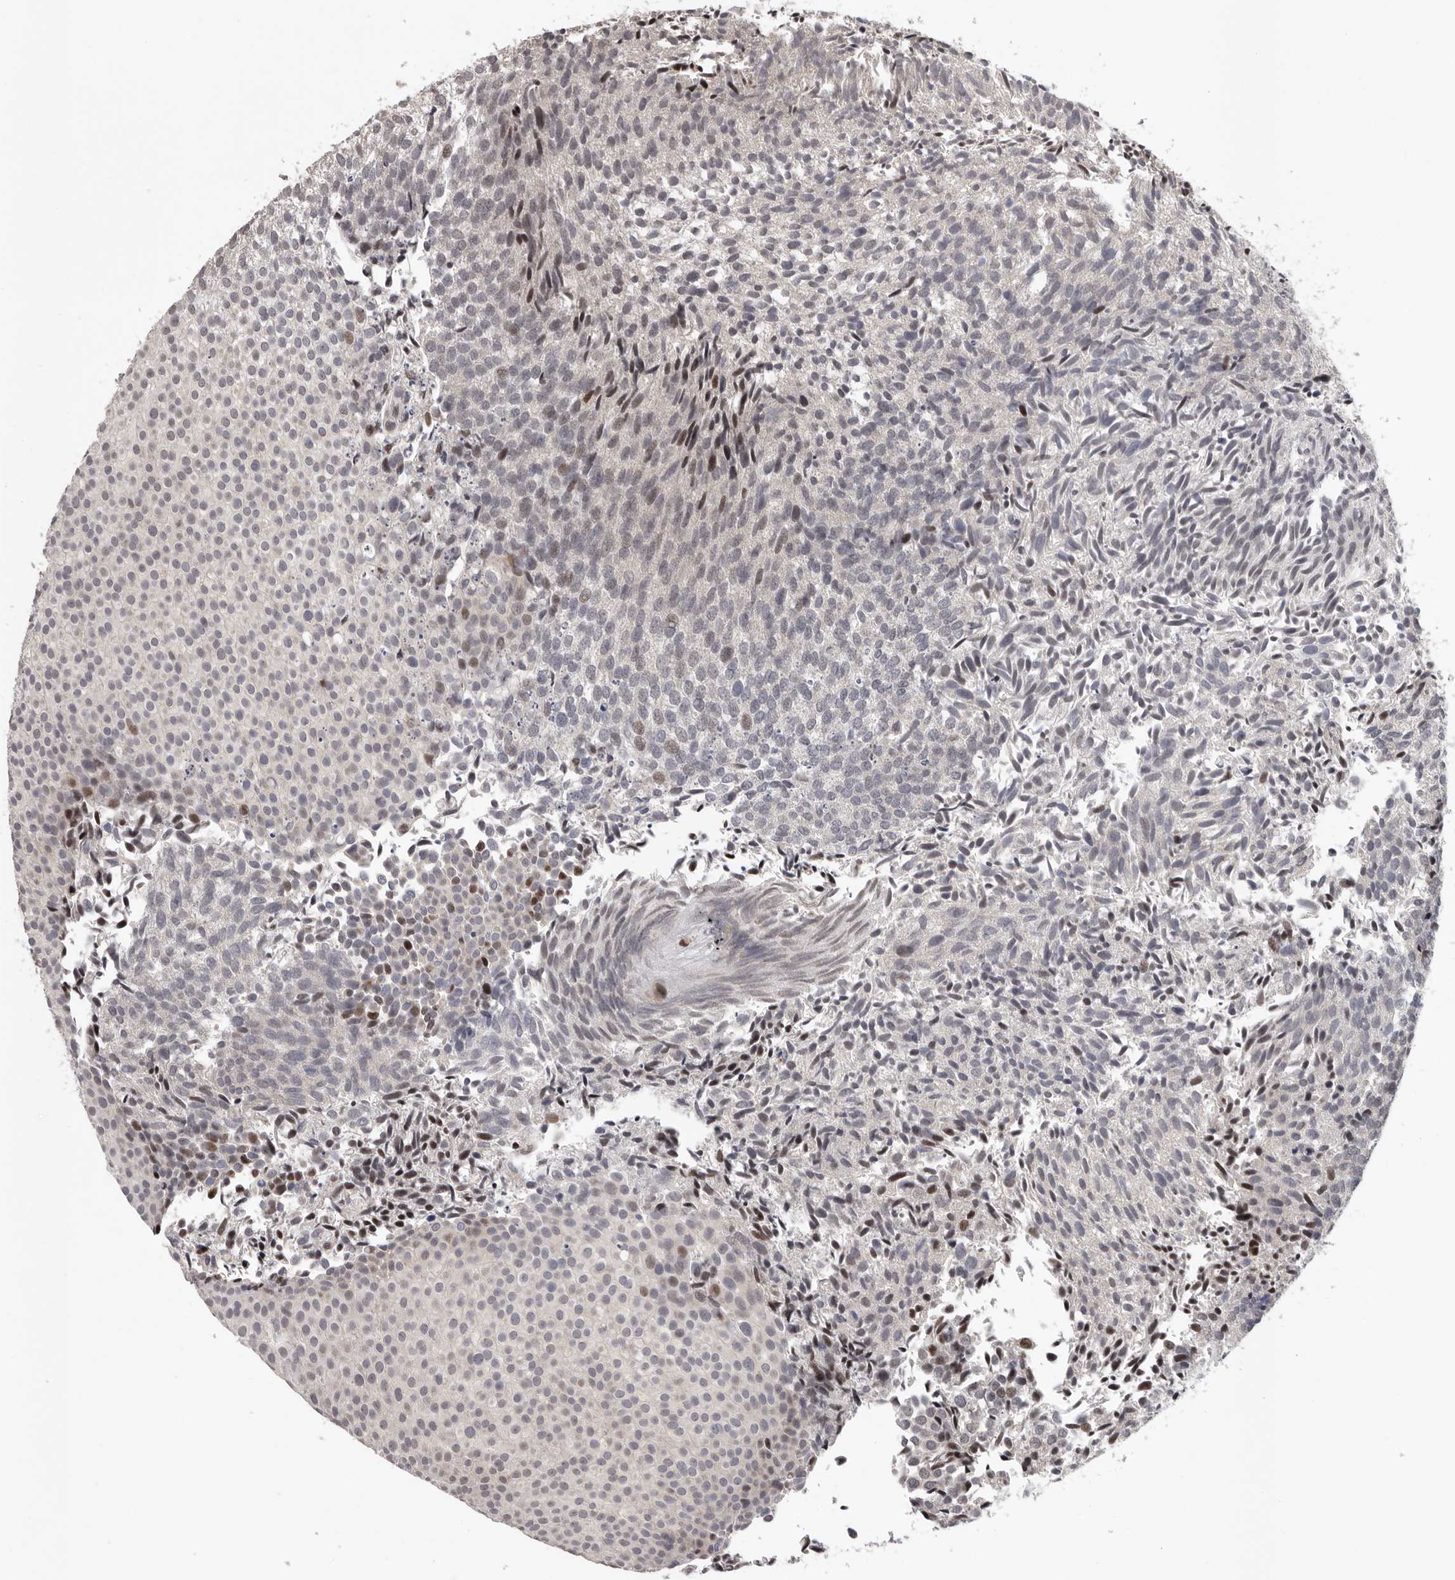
{"staining": {"intensity": "weak", "quantity": "<25%", "location": "nuclear"}, "tissue": "urothelial cancer", "cell_type": "Tumor cells", "image_type": "cancer", "snomed": [{"axis": "morphology", "description": "Urothelial carcinoma, Low grade"}, {"axis": "topography", "description": "Urinary bladder"}], "caption": "This is an immunohistochemistry (IHC) photomicrograph of low-grade urothelial carcinoma. There is no staining in tumor cells.", "gene": "RALGPS2", "patient": {"sex": "male", "age": 86}}